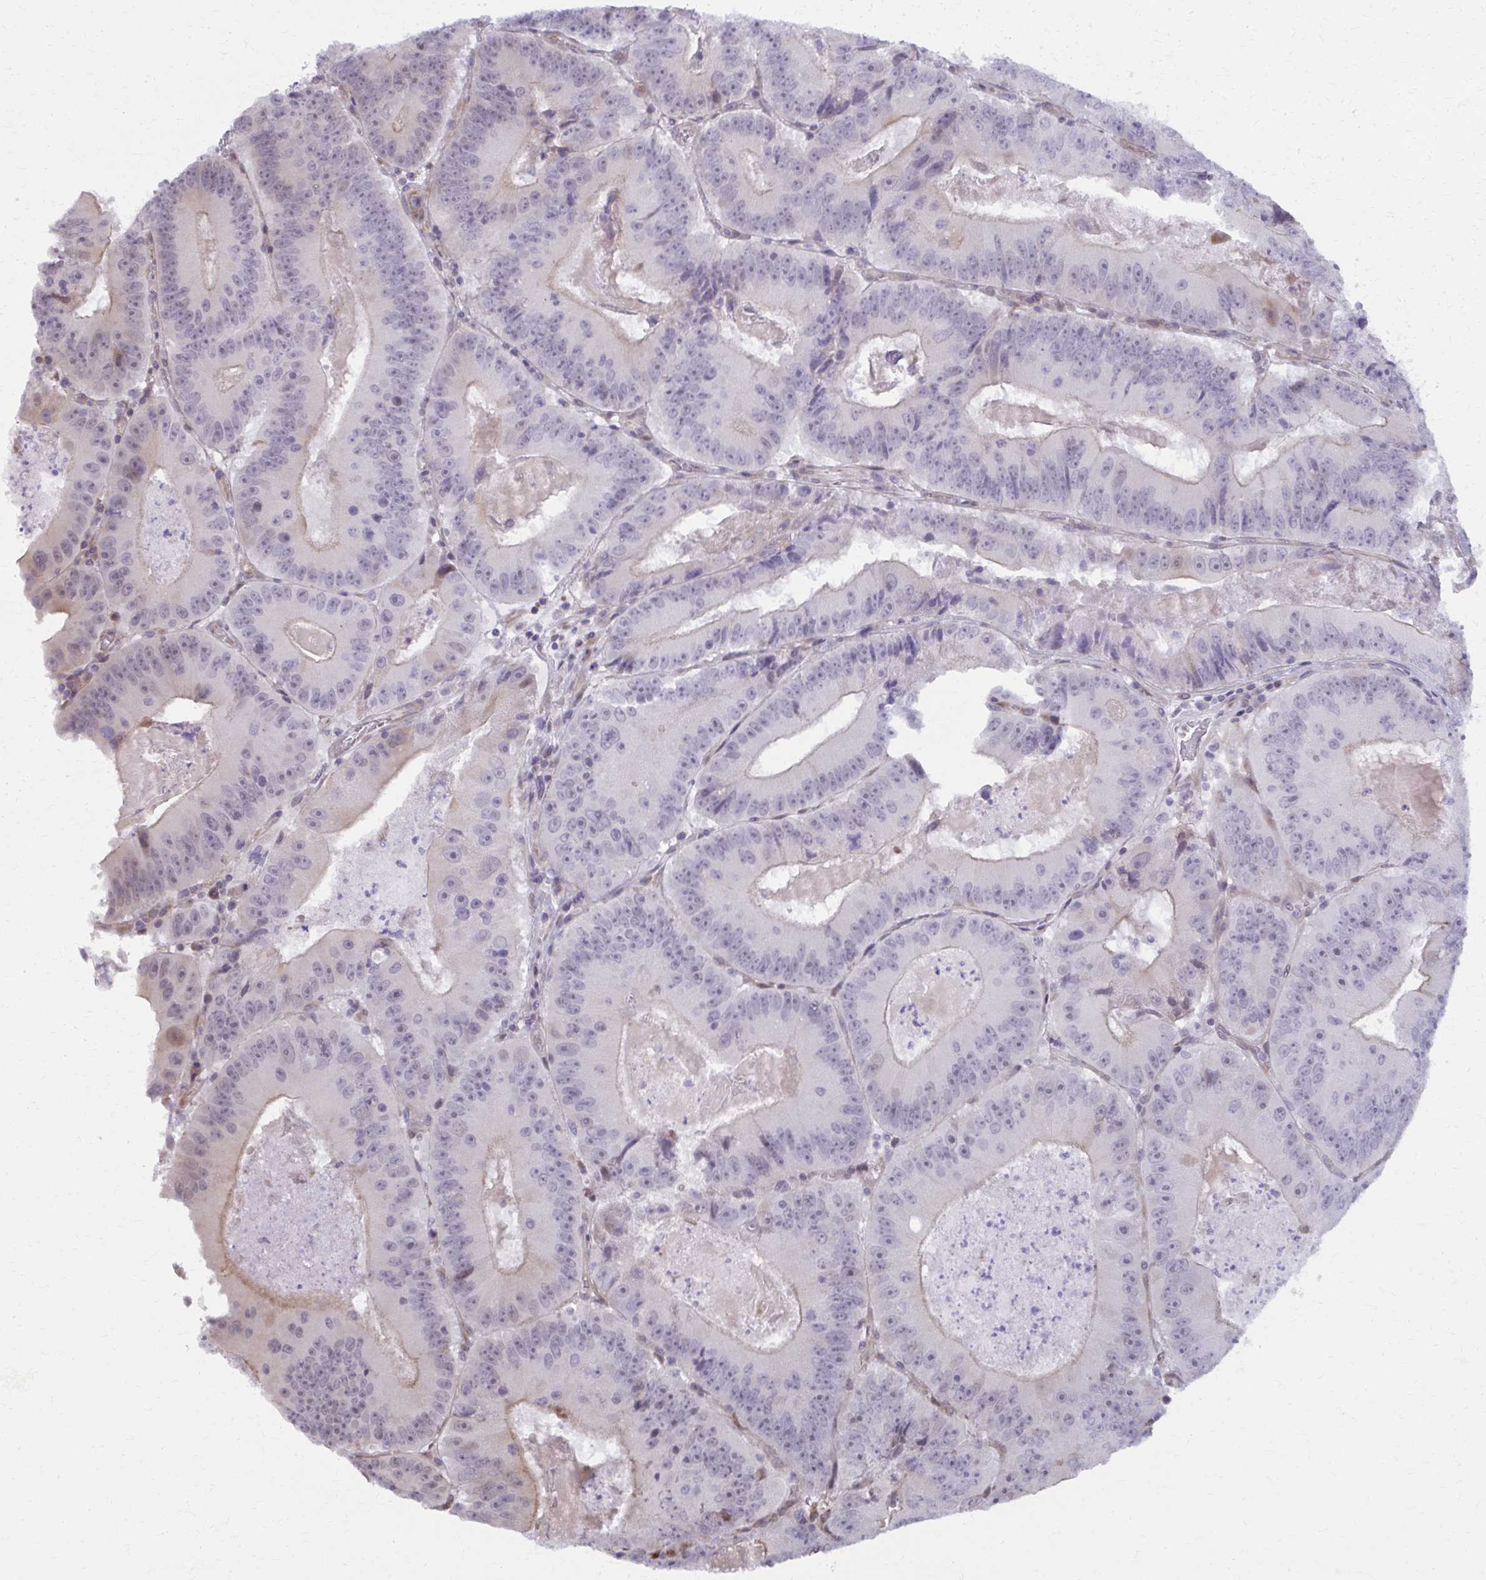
{"staining": {"intensity": "weak", "quantity": "<25%", "location": "cytoplasmic/membranous,nuclear"}, "tissue": "colorectal cancer", "cell_type": "Tumor cells", "image_type": "cancer", "snomed": [{"axis": "morphology", "description": "Adenocarcinoma, NOS"}, {"axis": "topography", "description": "Colon"}], "caption": "Tumor cells are negative for protein expression in human adenocarcinoma (colorectal).", "gene": "MAF1", "patient": {"sex": "female", "age": 86}}